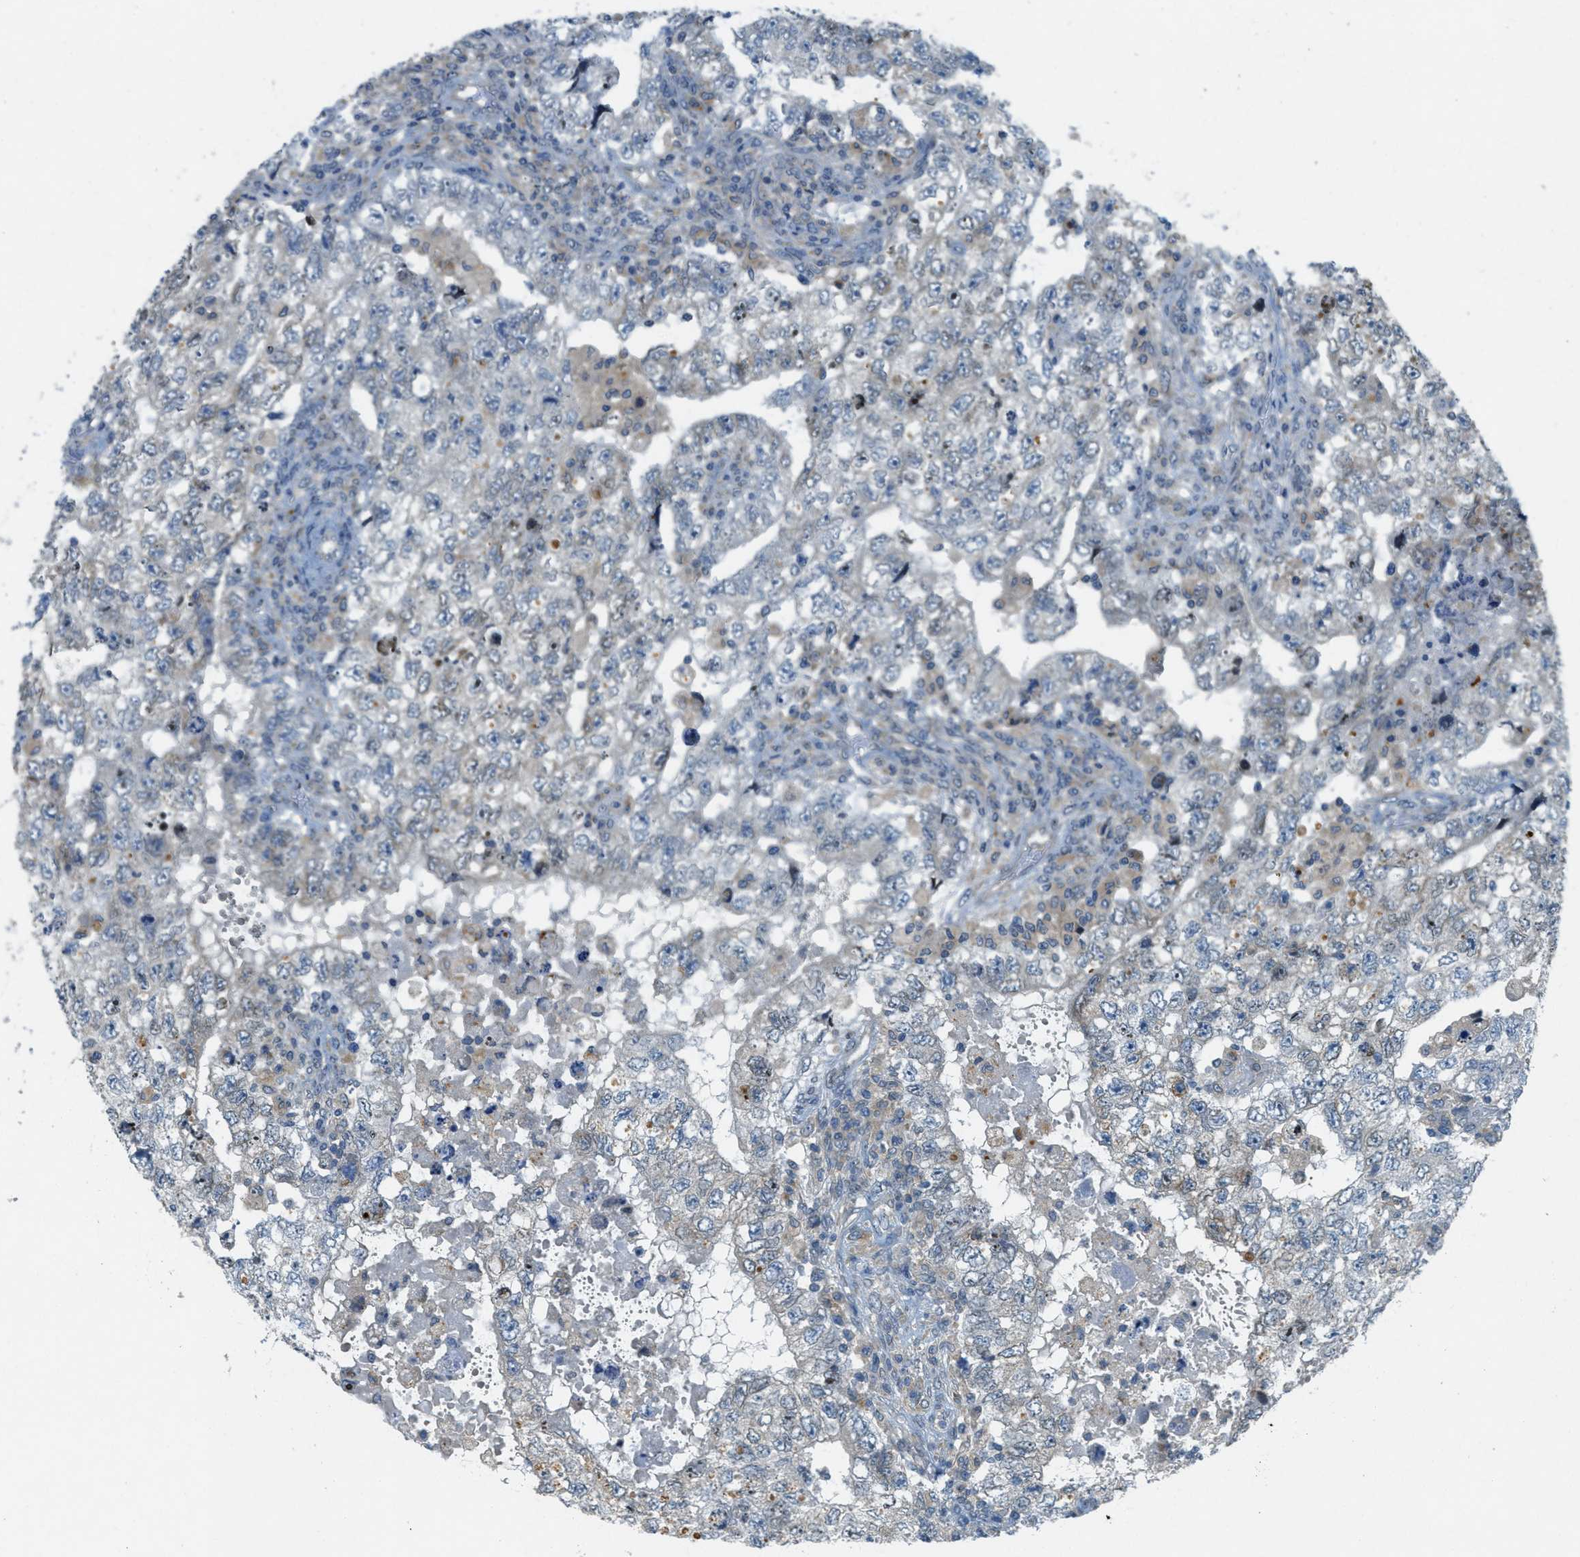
{"staining": {"intensity": "negative", "quantity": "none", "location": "none"}, "tissue": "testis cancer", "cell_type": "Tumor cells", "image_type": "cancer", "snomed": [{"axis": "morphology", "description": "Carcinoma, Embryonal, NOS"}, {"axis": "topography", "description": "Testis"}], "caption": "IHC of testis cancer (embryonal carcinoma) shows no staining in tumor cells.", "gene": "SIGMAR1", "patient": {"sex": "male", "age": 36}}